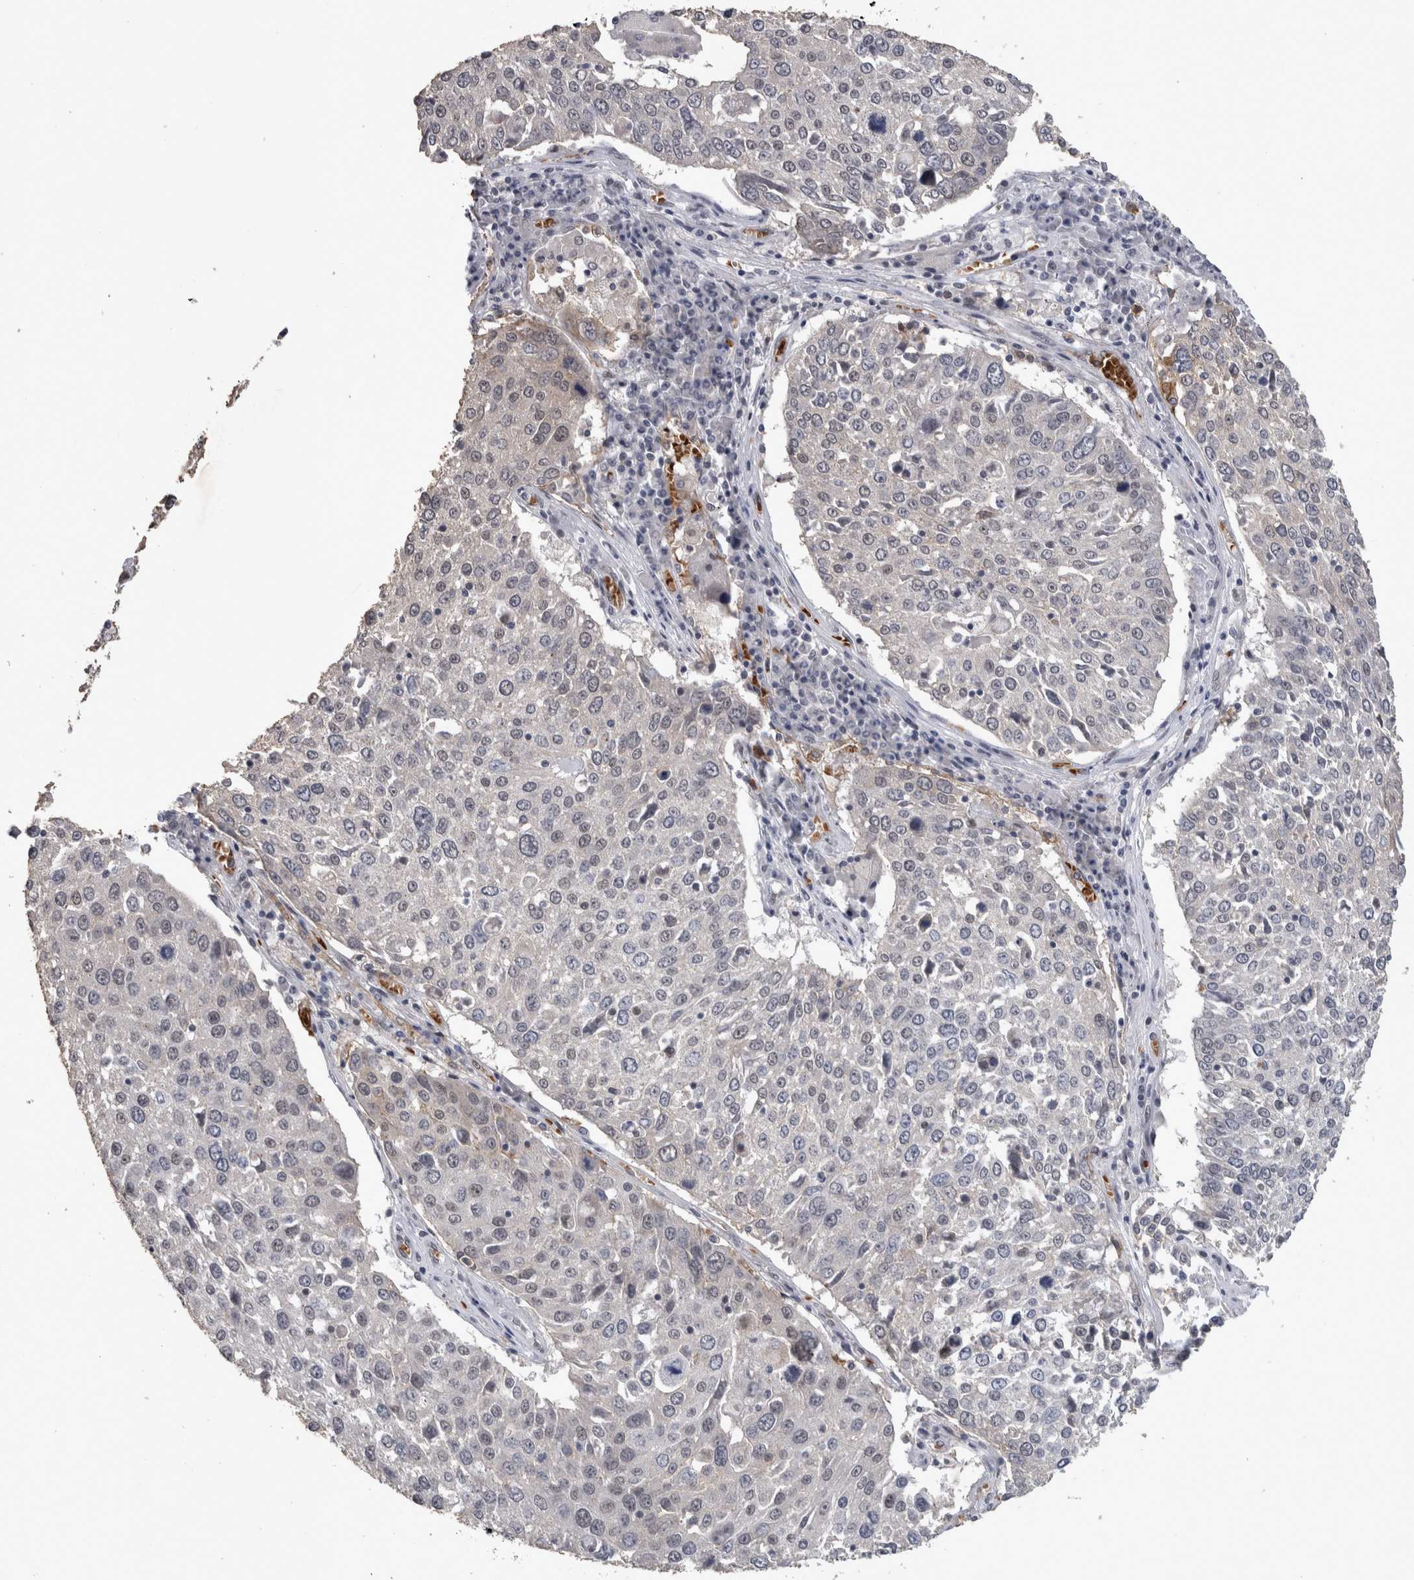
{"staining": {"intensity": "negative", "quantity": "none", "location": "none"}, "tissue": "lung cancer", "cell_type": "Tumor cells", "image_type": "cancer", "snomed": [{"axis": "morphology", "description": "Squamous cell carcinoma, NOS"}, {"axis": "topography", "description": "Lung"}], "caption": "A high-resolution histopathology image shows immunohistochemistry (IHC) staining of squamous cell carcinoma (lung), which displays no significant staining in tumor cells.", "gene": "PEBP4", "patient": {"sex": "male", "age": 65}}